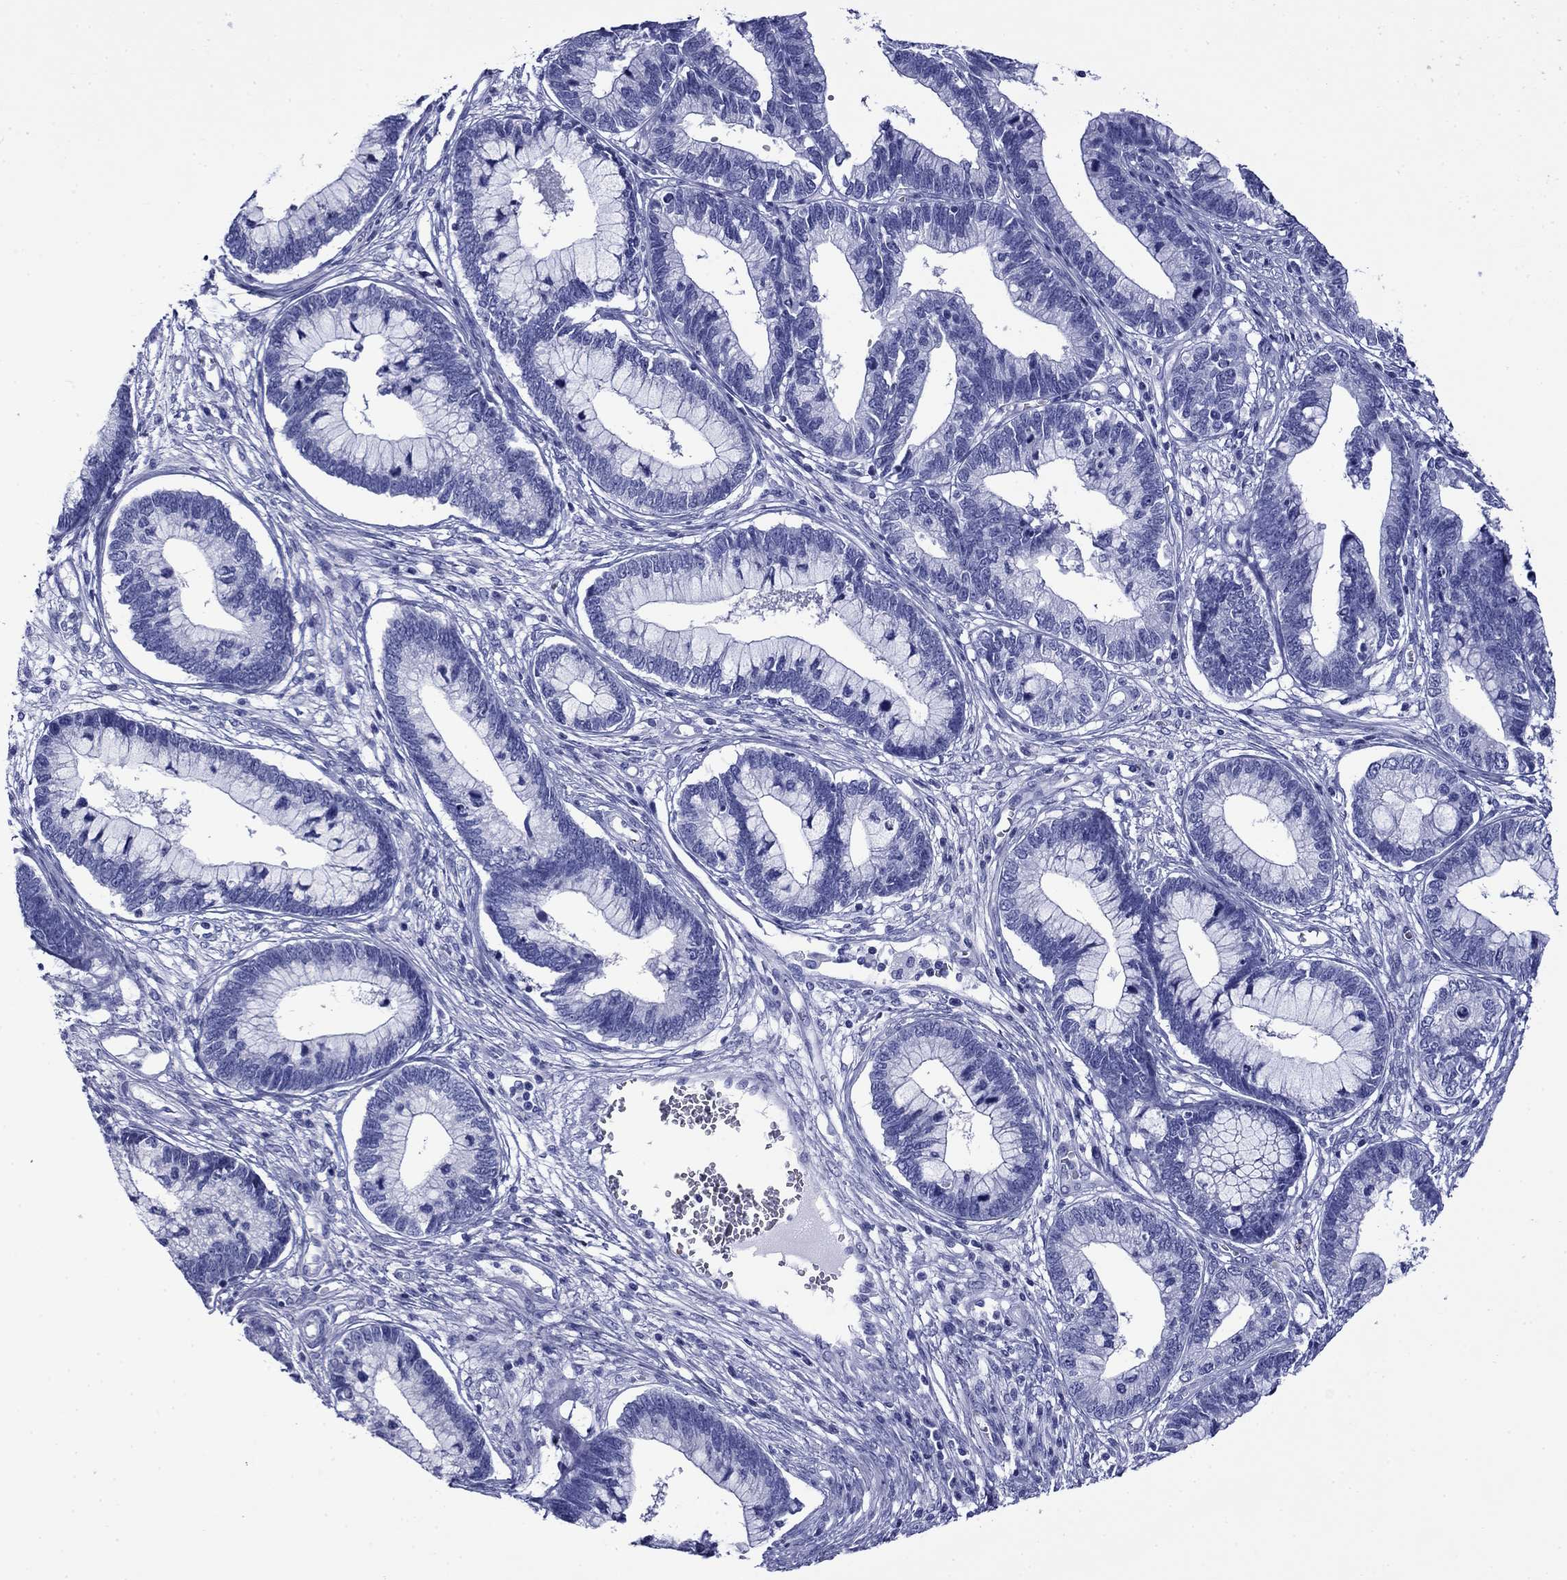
{"staining": {"intensity": "negative", "quantity": "none", "location": "none"}, "tissue": "cervical cancer", "cell_type": "Tumor cells", "image_type": "cancer", "snomed": [{"axis": "morphology", "description": "Adenocarcinoma, NOS"}, {"axis": "topography", "description": "Cervix"}], "caption": "Immunohistochemistry histopathology image of neoplastic tissue: human cervical cancer stained with DAB (3,3'-diaminobenzidine) displays no significant protein positivity in tumor cells. (DAB (3,3'-diaminobenzidine) immunohistochemistry (IHC), high magnification).", "gene": "ROM1", "patient": {"sex": "female", "age": 44}}